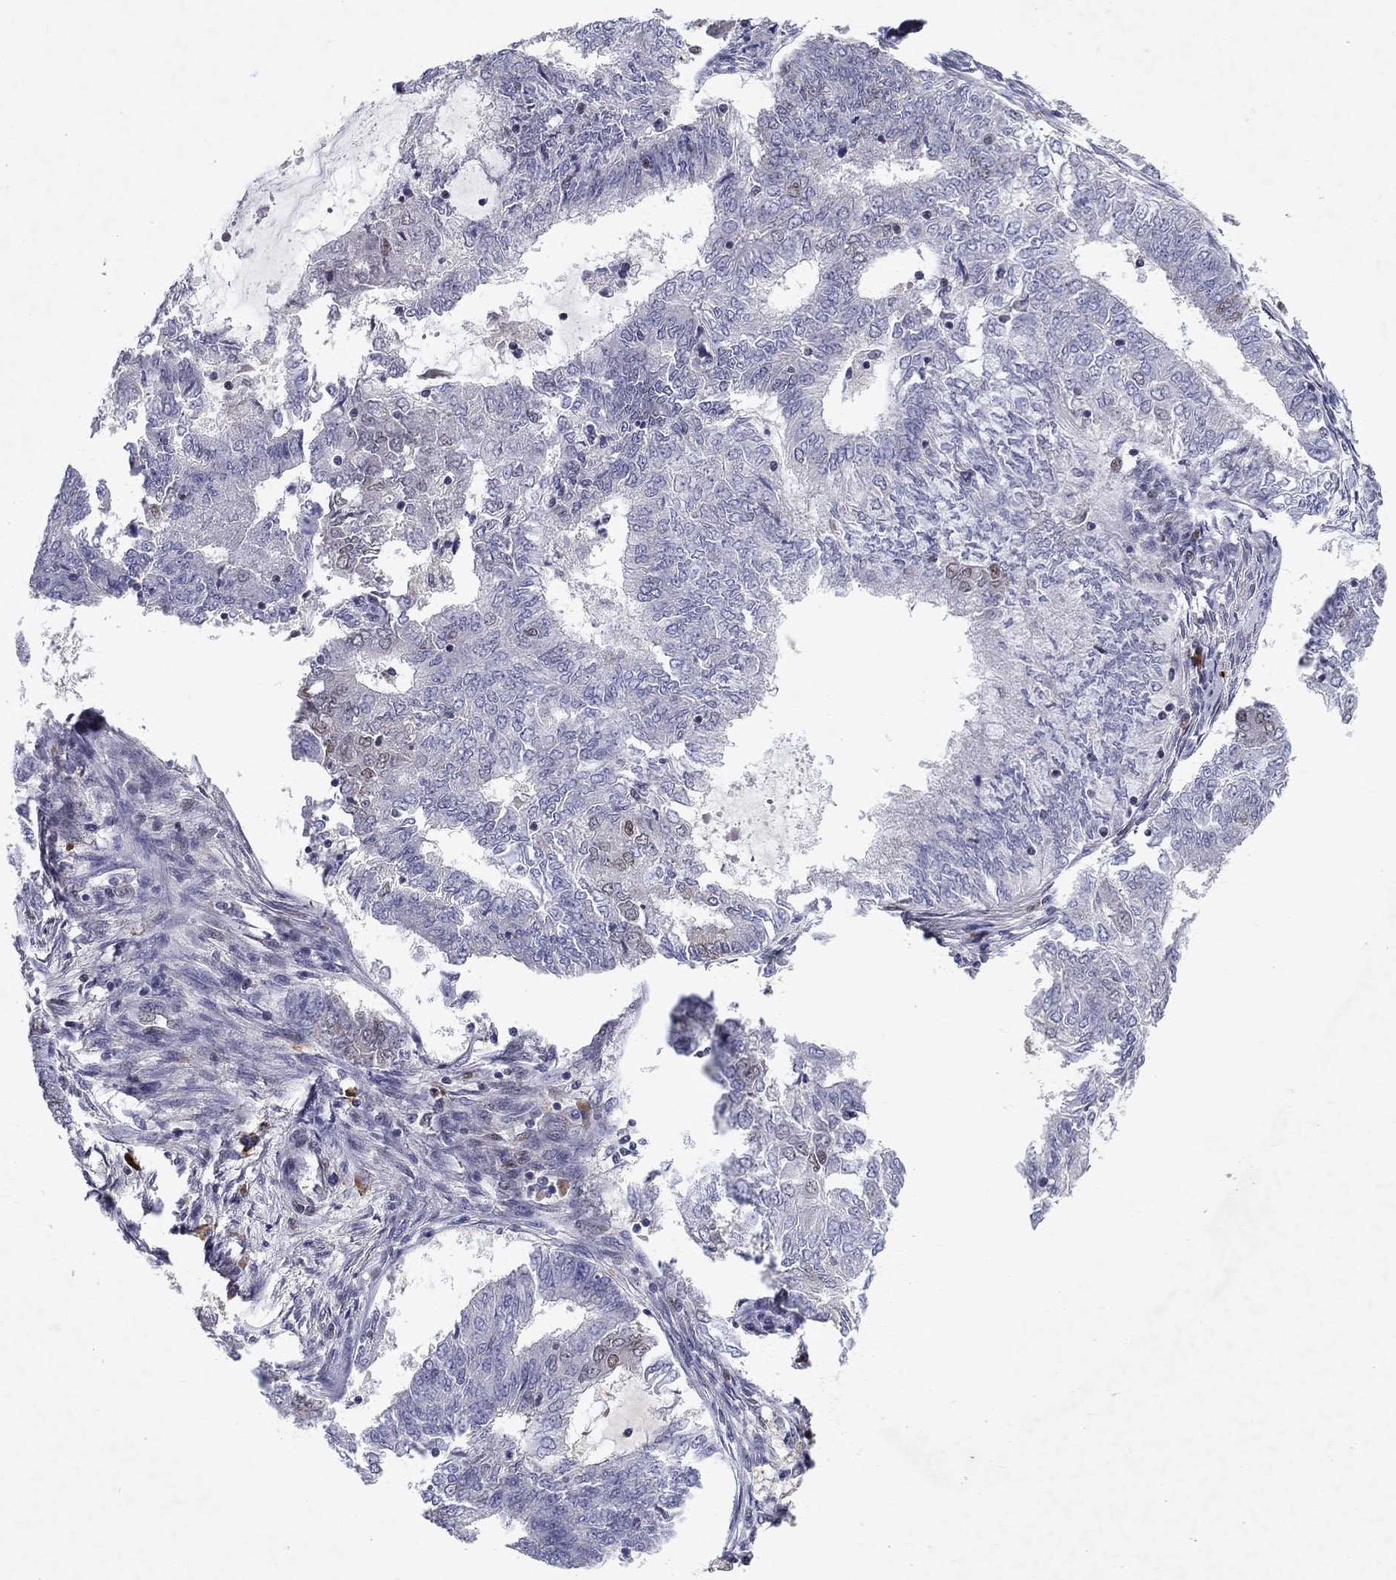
{"staining": {"intensity": "moderate", "quantity": "<25%", "location": "nuclear"}, "tissue": "endometrial cancer", "cell_type": "Tumor cells", "image_type": "cancer", "snomed": [{"axis": "morphology", "description": "Adenocarcinoma, NOS"}, {"axis": "topography", "description": "Endometrium"}], "caption": "Approximately <25% of tumor cells in human adenocarcinoma (endometrial) reveal moderate nuclear protein staining as visualized by brown immunohistochemical staining.", "gene": "CRTC1", "patient": {"sex": "female", "age": 62}}